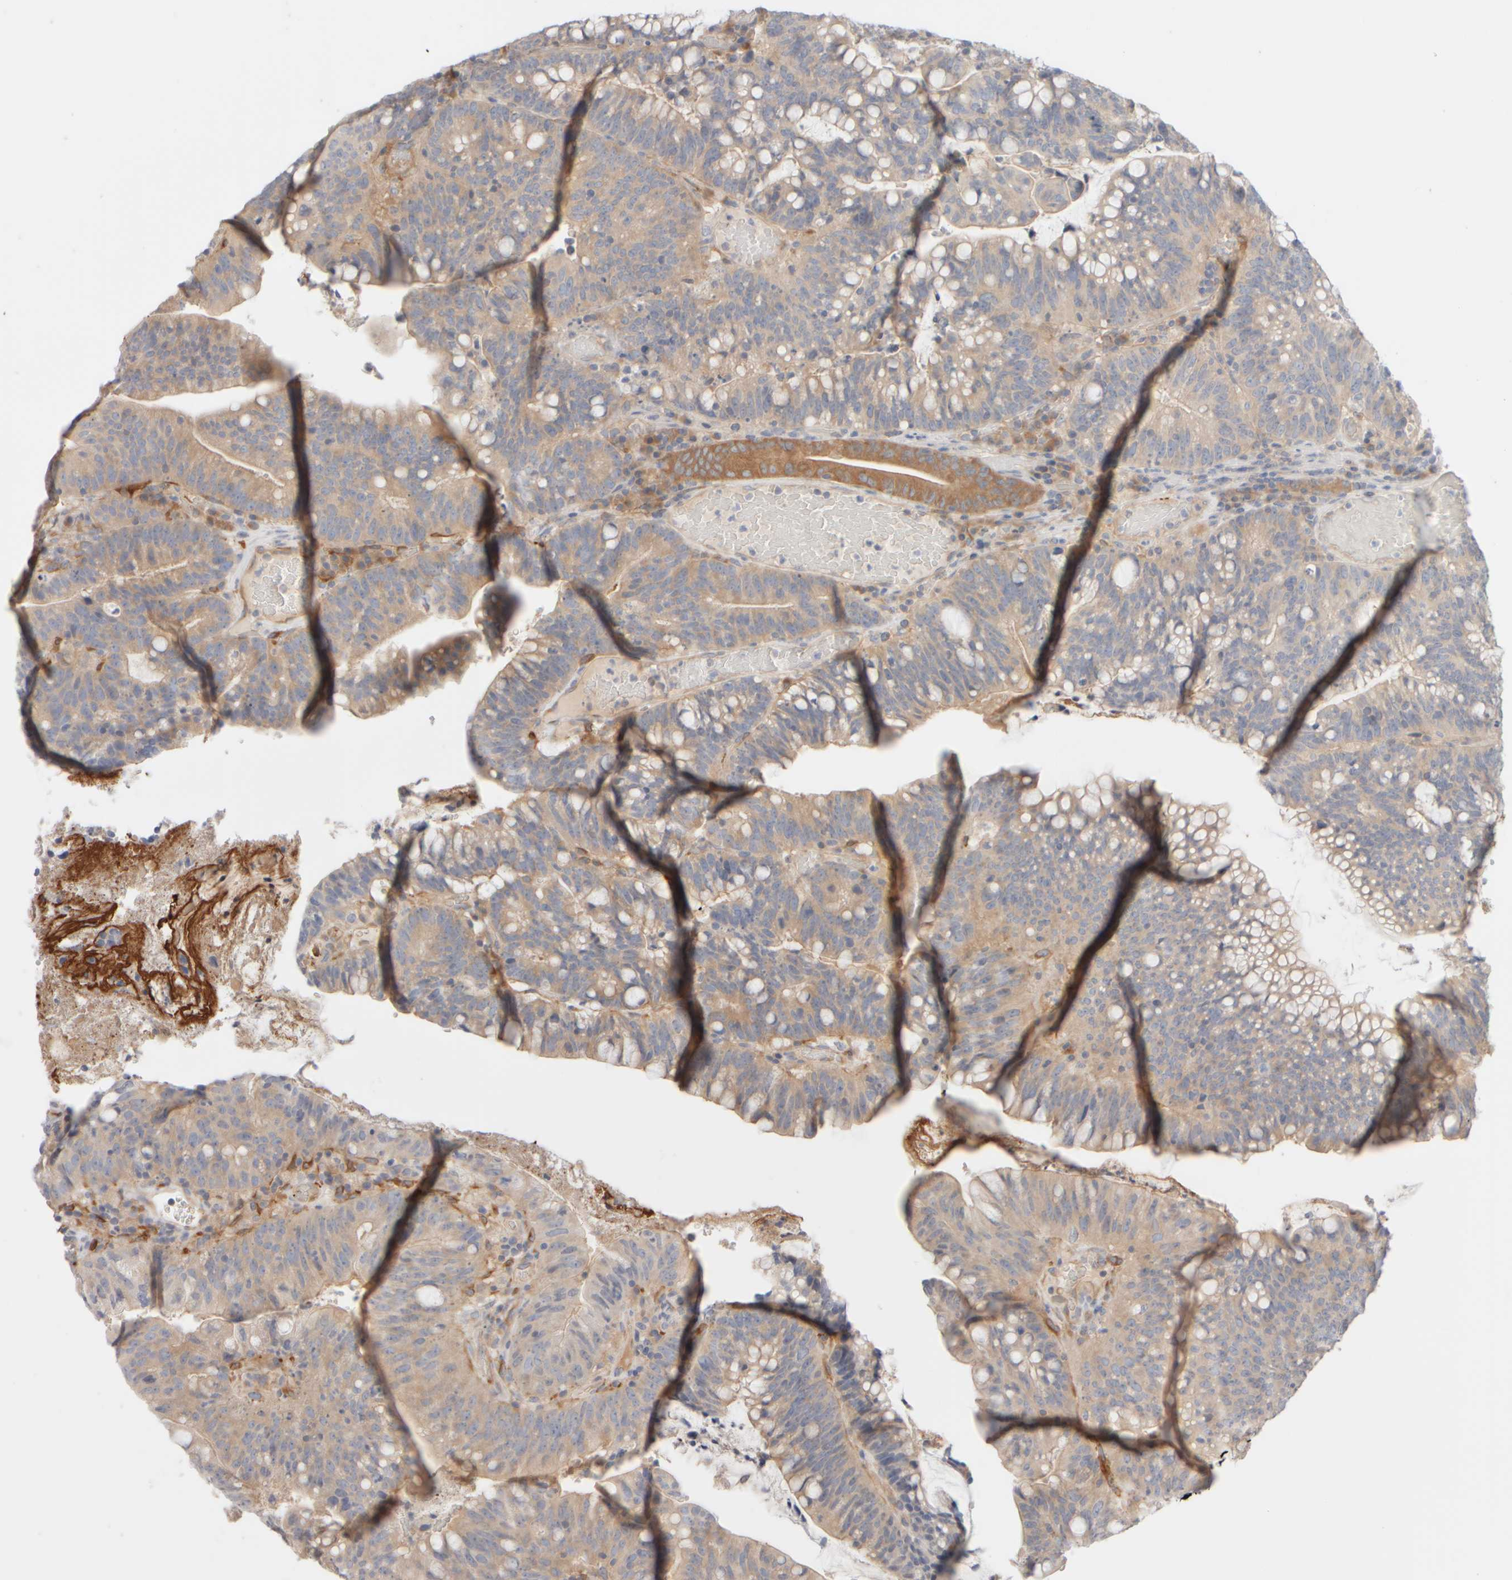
{"staining": {"intensity": "weak", "quantity": "25%-75%", "location": "cytoplasmic/membranous"}, "tissue": "colorectal cancer", "cell_type": "Tumor cells", "image_type": "cancer", "snomed": [{"axis": "morphology", "description": "Adenocarcinoma, NOS"}, {"axis": "topography", "description": "Colon"}], "caption": "High-power microscopy captured an IHC photomicrograph of colorectal adenocarcinoma, revealing weak cytoplasmic/membranous staining in approximately 25%-75% of tumor cells. Nuclei are stained in blue.", "gene": "GOPC", "patient": {"sex": "female", "age": 66}}